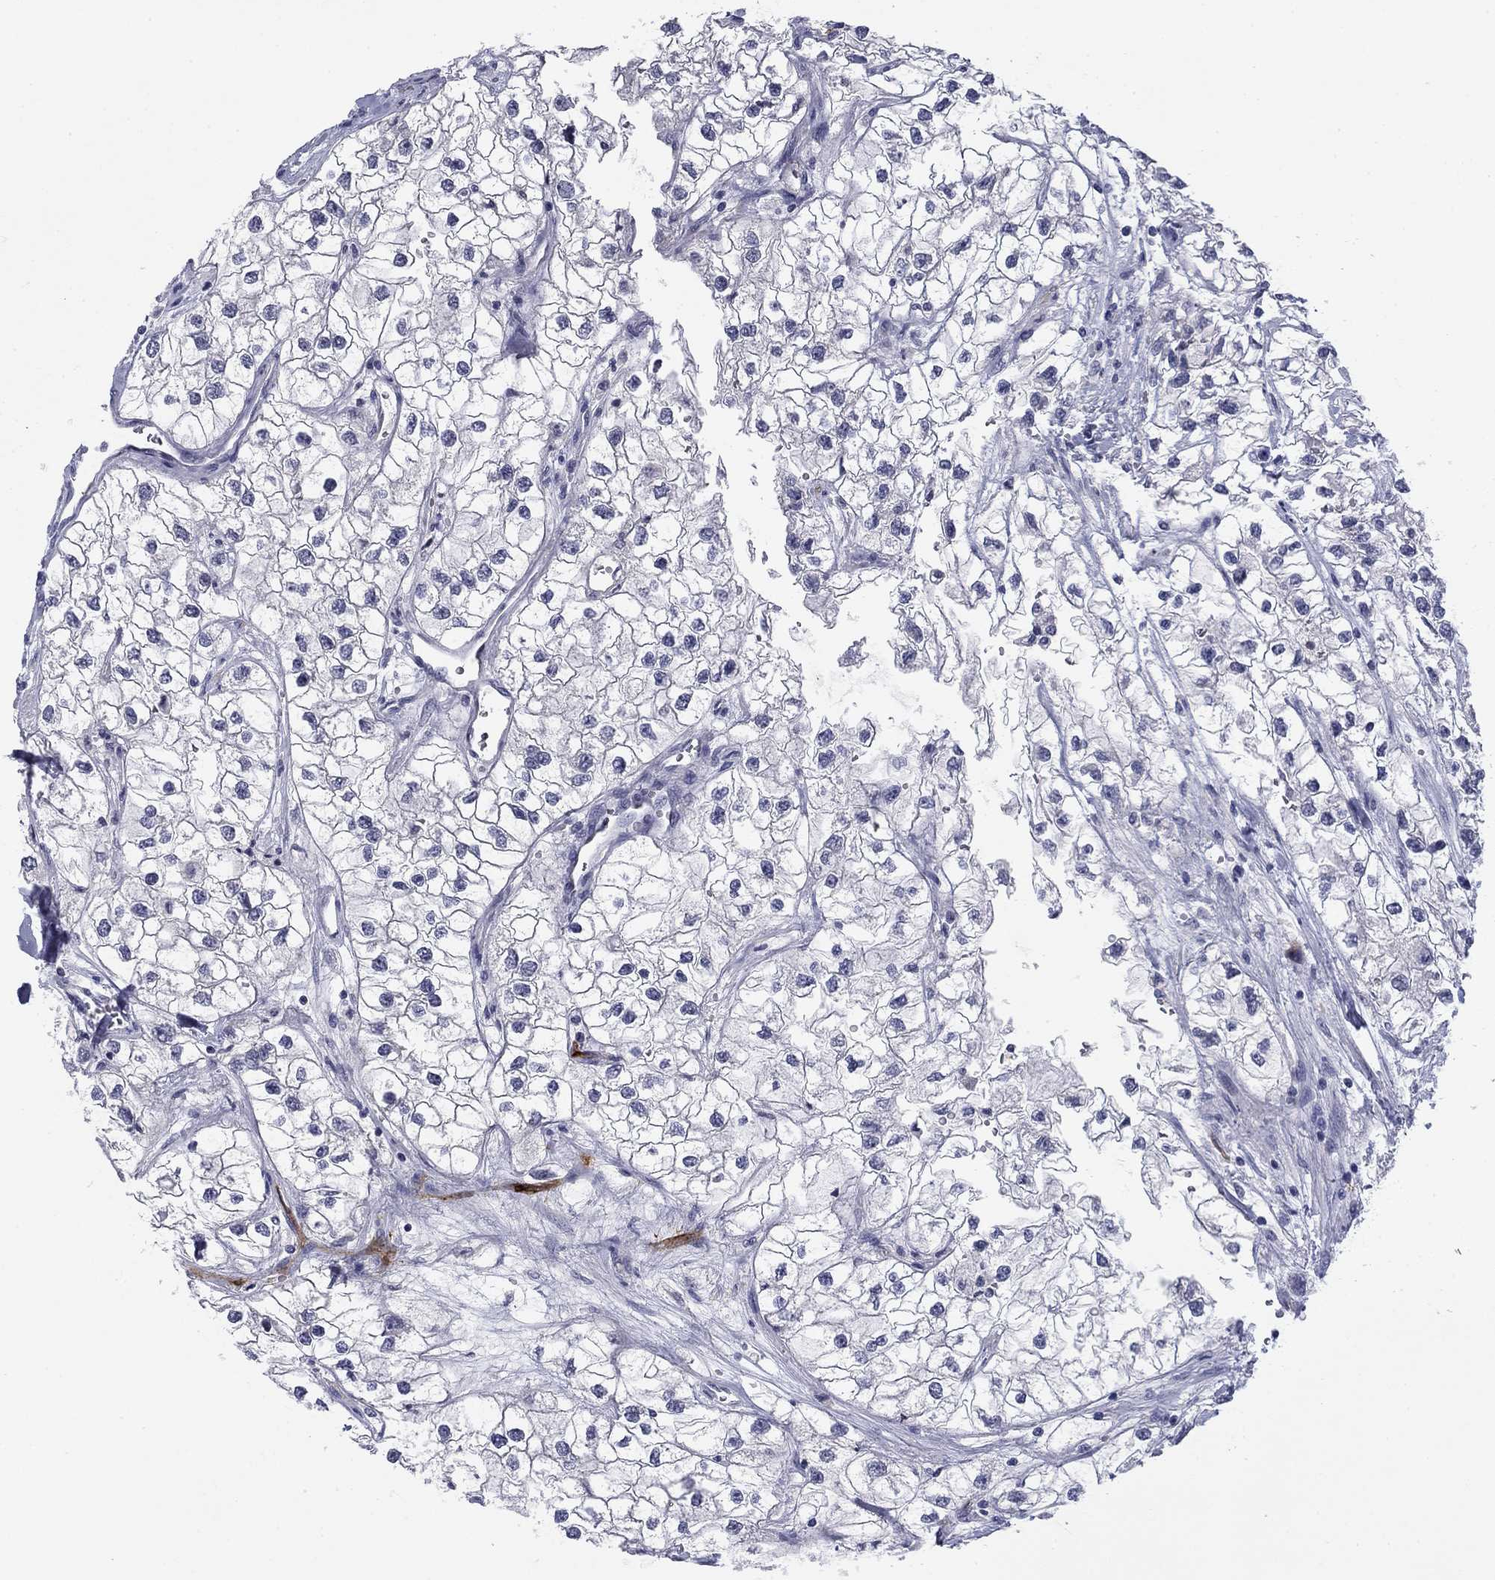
{"staining": {"intensity": "negative", "quantity": "none", "location": "none"}, "tissue": "renal cancer", "cell_type": "Tumor cells", "image_type": "cancer", "snomed": [{"axis": "morphology", "description": "Adenocarcinoma, NOS"}, {"axis": "topography", "description": "Kidney"}], "caption": "An immunohistochemistry (IHC) histopathology image of adenocarcinoma (renal) is shown. There is no staining in tumor cells of adenocarcinoma (renal).", "gene": "TIGD4", "patient": {"sex": "male", "age": 59}}